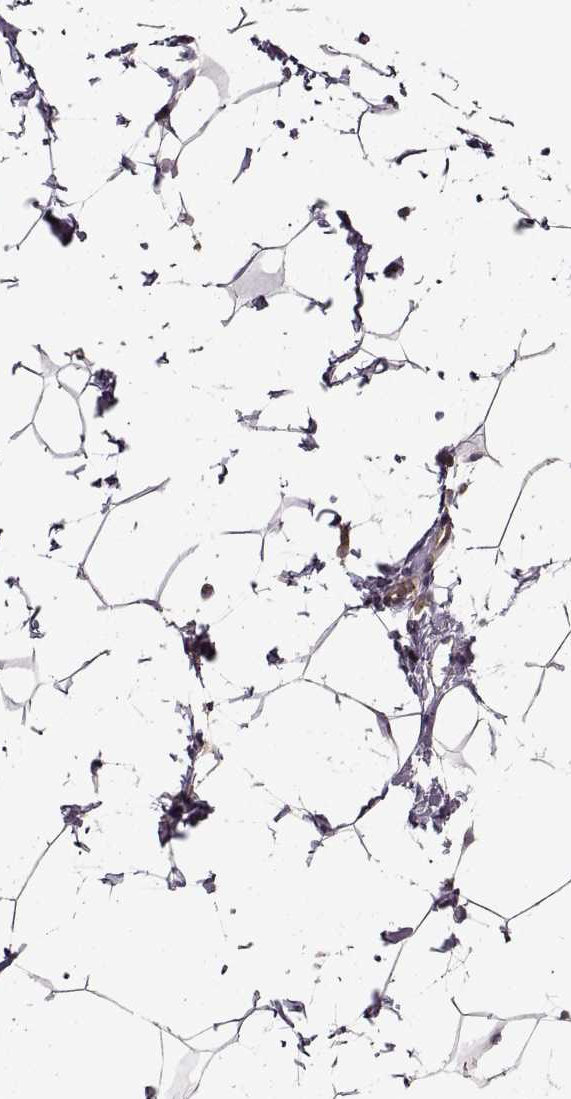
{"staining": {"intensity": "negative", "quantity": "none", "location": "none"}, "tissue": "breast", "cell_type": "Adipocytes", "image_type": "normal", "snomed": [{"axis": "morphology", "description": "Normal tissue, NOS"}, {"axis": "topography", "description": "Breast"}], "caption": "This is an IHC photomicrograph of normal breast. There is no staining in adipocytes.", "gene": "IFRD2", "patient": {"sex": "female", "age": 32}}